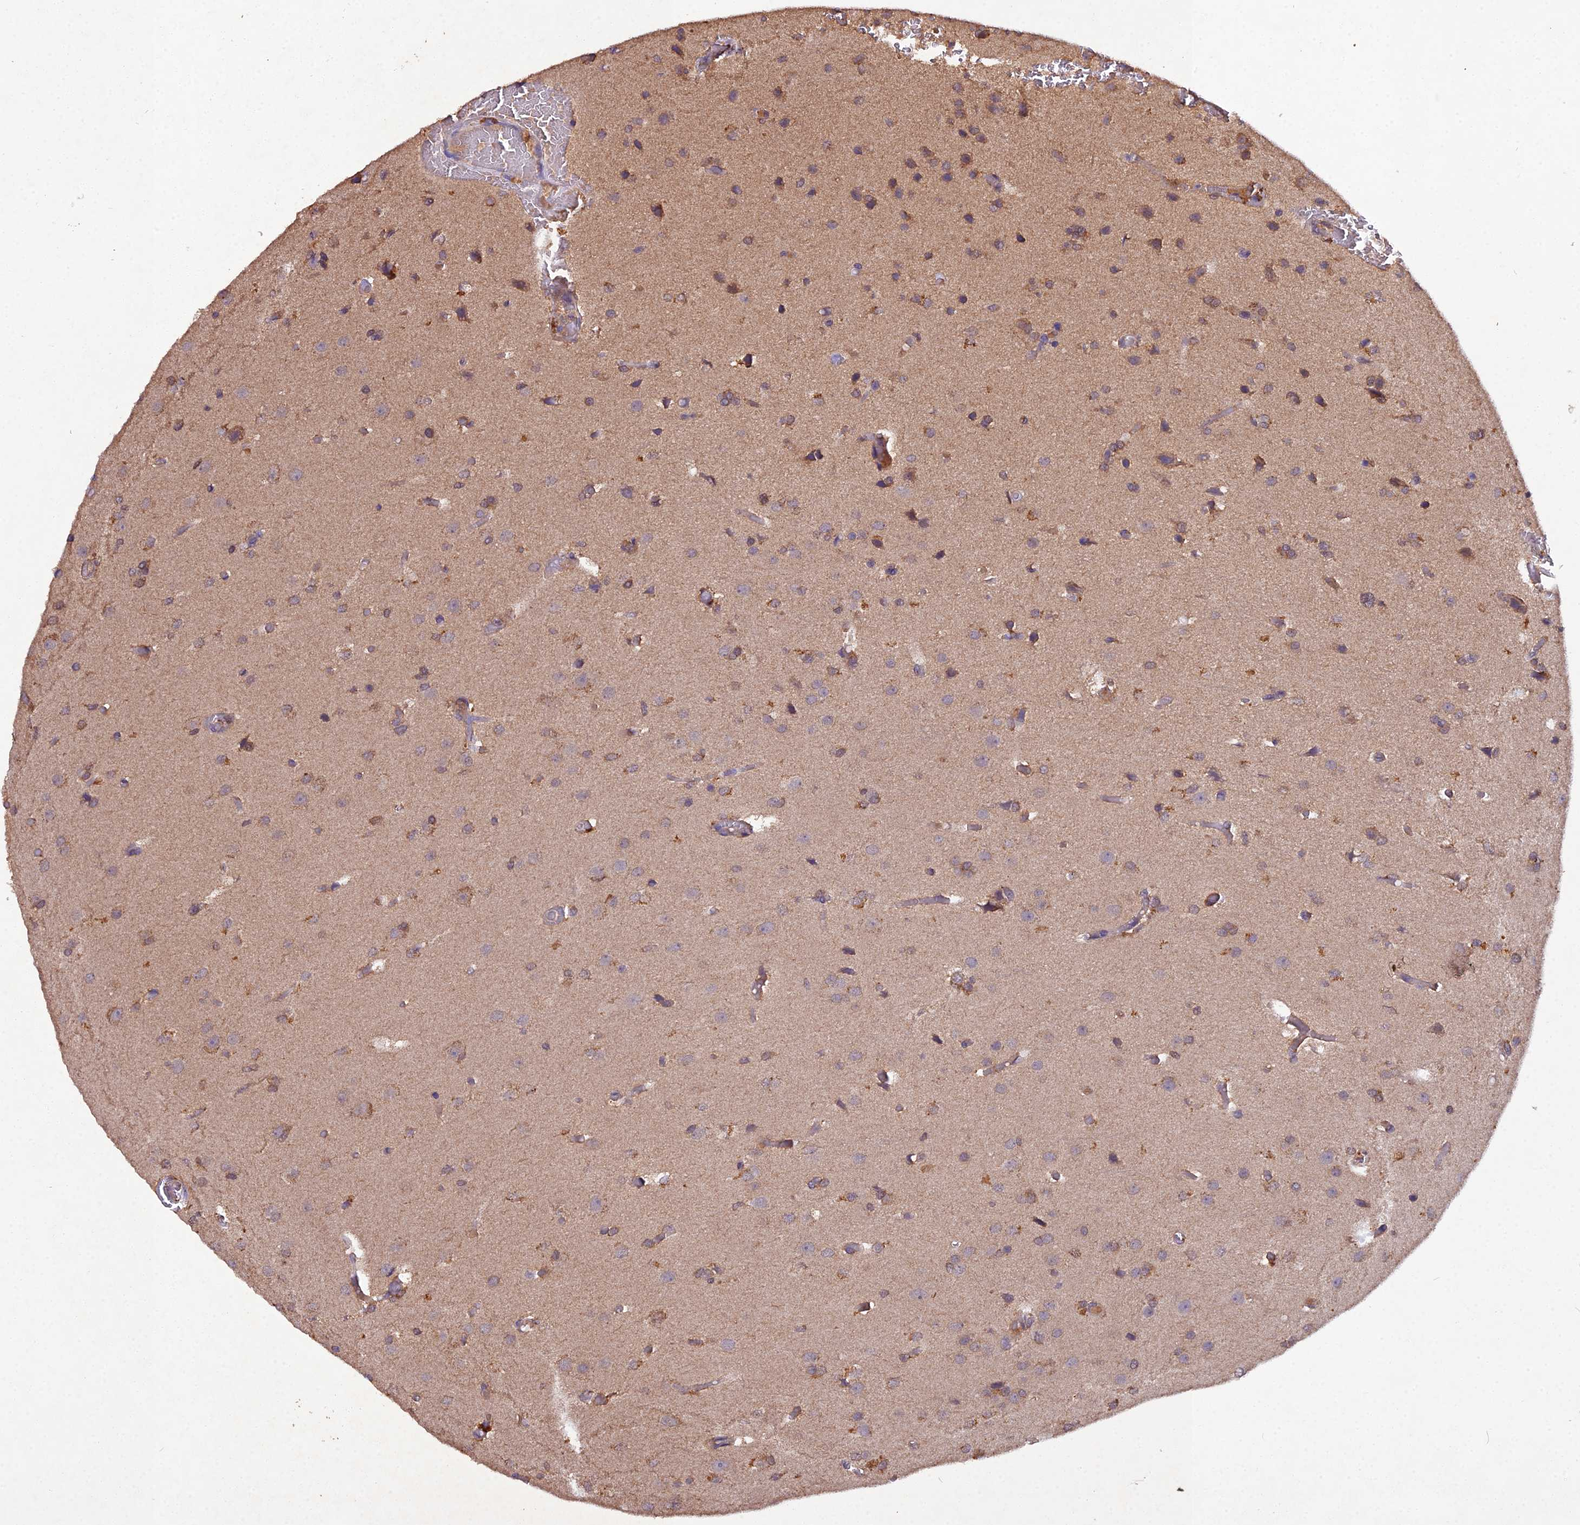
{"staining": {"intensity": "weak", "quantity": "25%-75%", "location": "cytoplasmic/membranous"}, "tissue": "glioma", "cell_type": "Tumor cells", "image_type": "cancer", "snomed": [{"axis": "morphology", "description": "Glioma, malignant, High grade"}, {"axis": "topography", "description": "Brain"}], "caption": "The histopathology image demonstrates staining of malignant glioma (high-grade), revealing weak cytoplasmic/membranous protein expression (brown color) within tumor cells.", "gene": "TMEM258", "patient": {"sex": "female", "age": 50}}